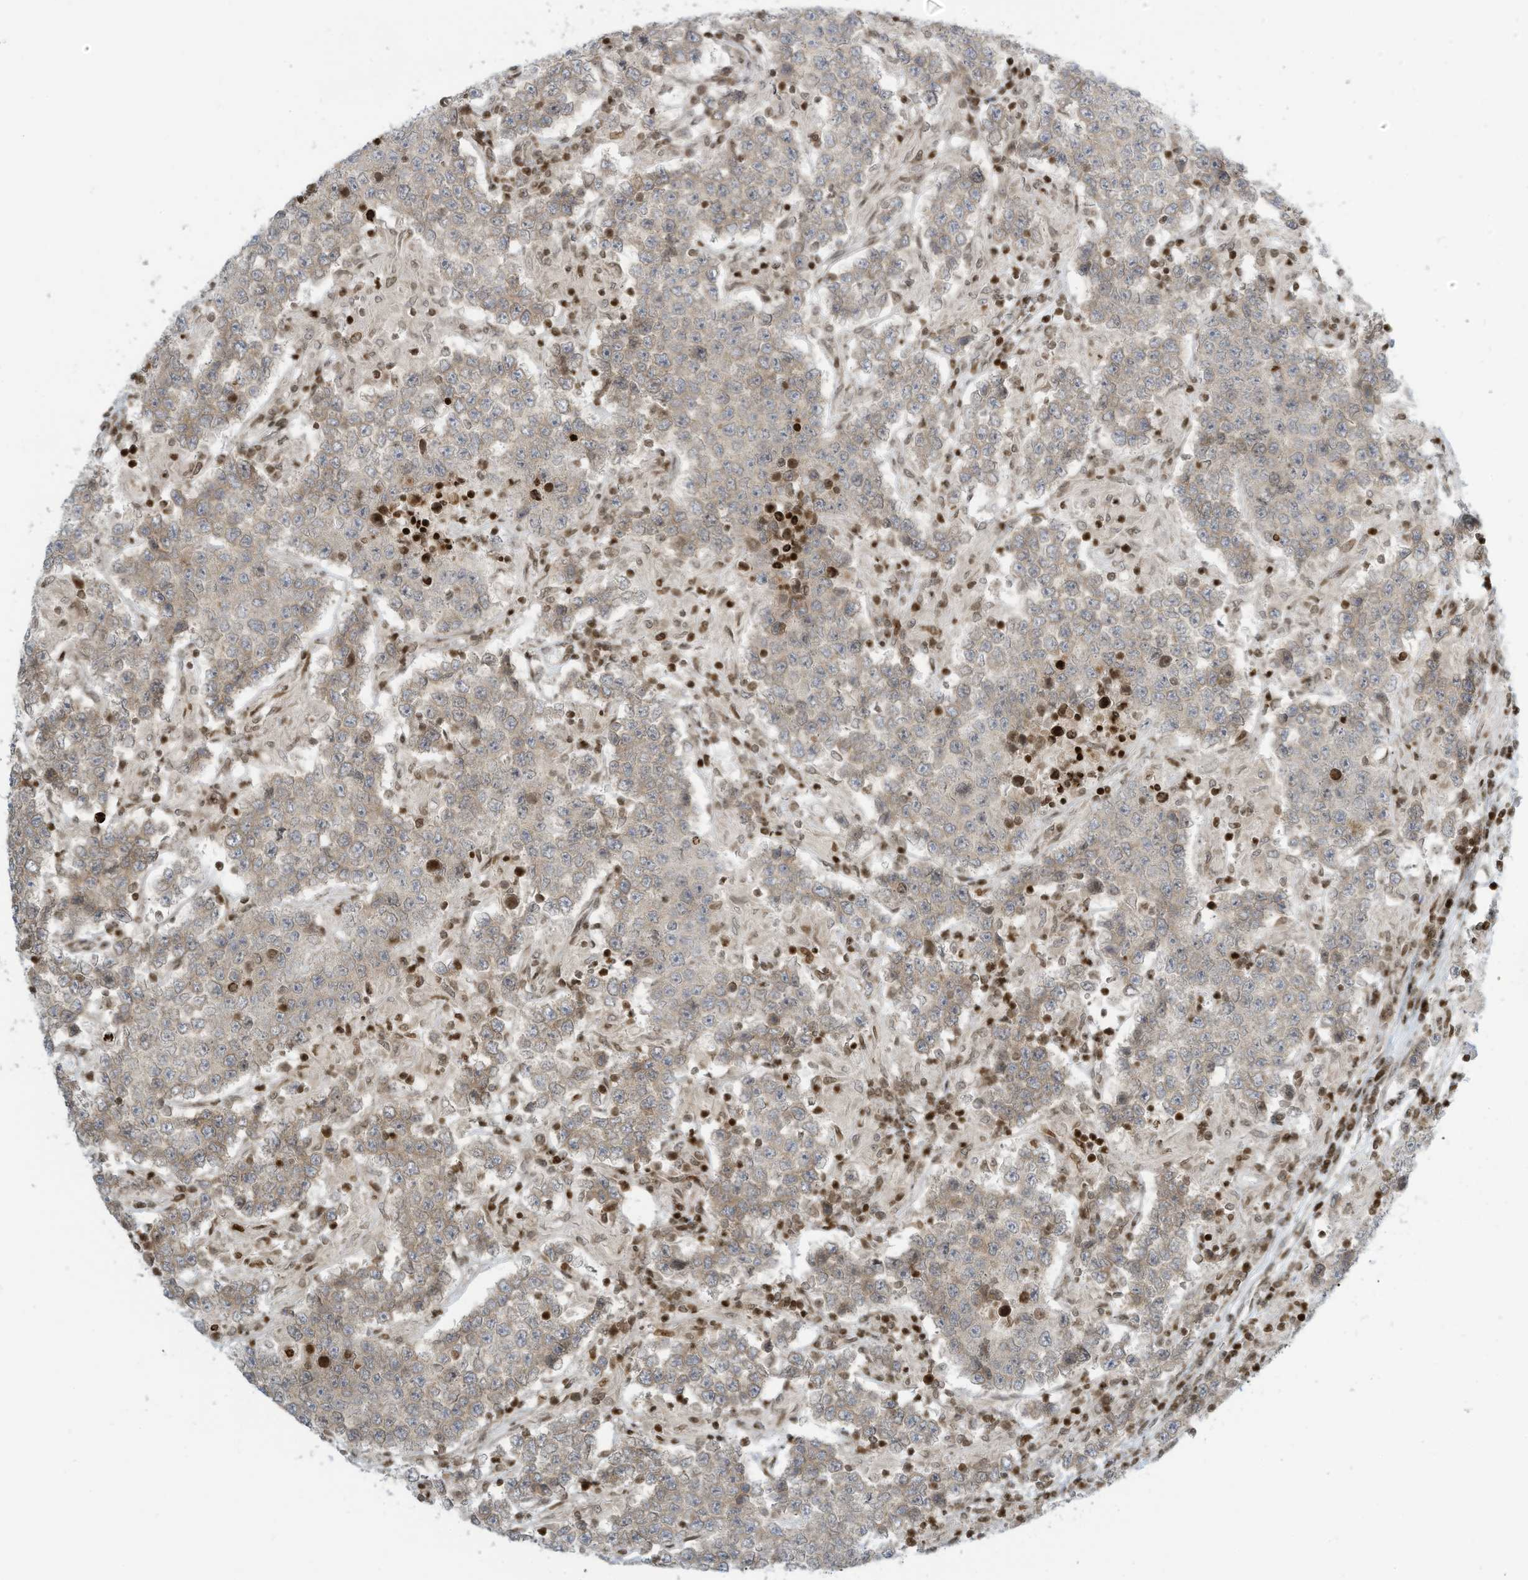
{"staining": {"intensity": "weak", "quantity": "25%-75%", "location": "cytoplasmic/membranous"}, "tissue": "testis cancer", "cell_type": "Tumor cells", "image_type": "cancer", "snomed": [{"axis": "morphology", "description": "Normal tissue, NOS"}, {"axis": "morphology", "description": "Urothelial carcinoma, High grade"}, {"axis": "morphology", "description": "Seminoma, NOS"}, {"axis": "morphology", "description": "Carcinoma, Embryonal, NOS"}, {"axis": "topography", "description": "Urinary bladder"}, {"axis": "topography", "description": "Testis"}], "caption": "A high-resolution histopathology image shows immunohistochemistry staining of testis seminoma, which shows weak cytoplasmic/membranous staining in about 25%-75% of tumor cells. Nuclei are stained in blue.", "gene": "ADI1", "patient": {"sex": "male", "age": 41}}